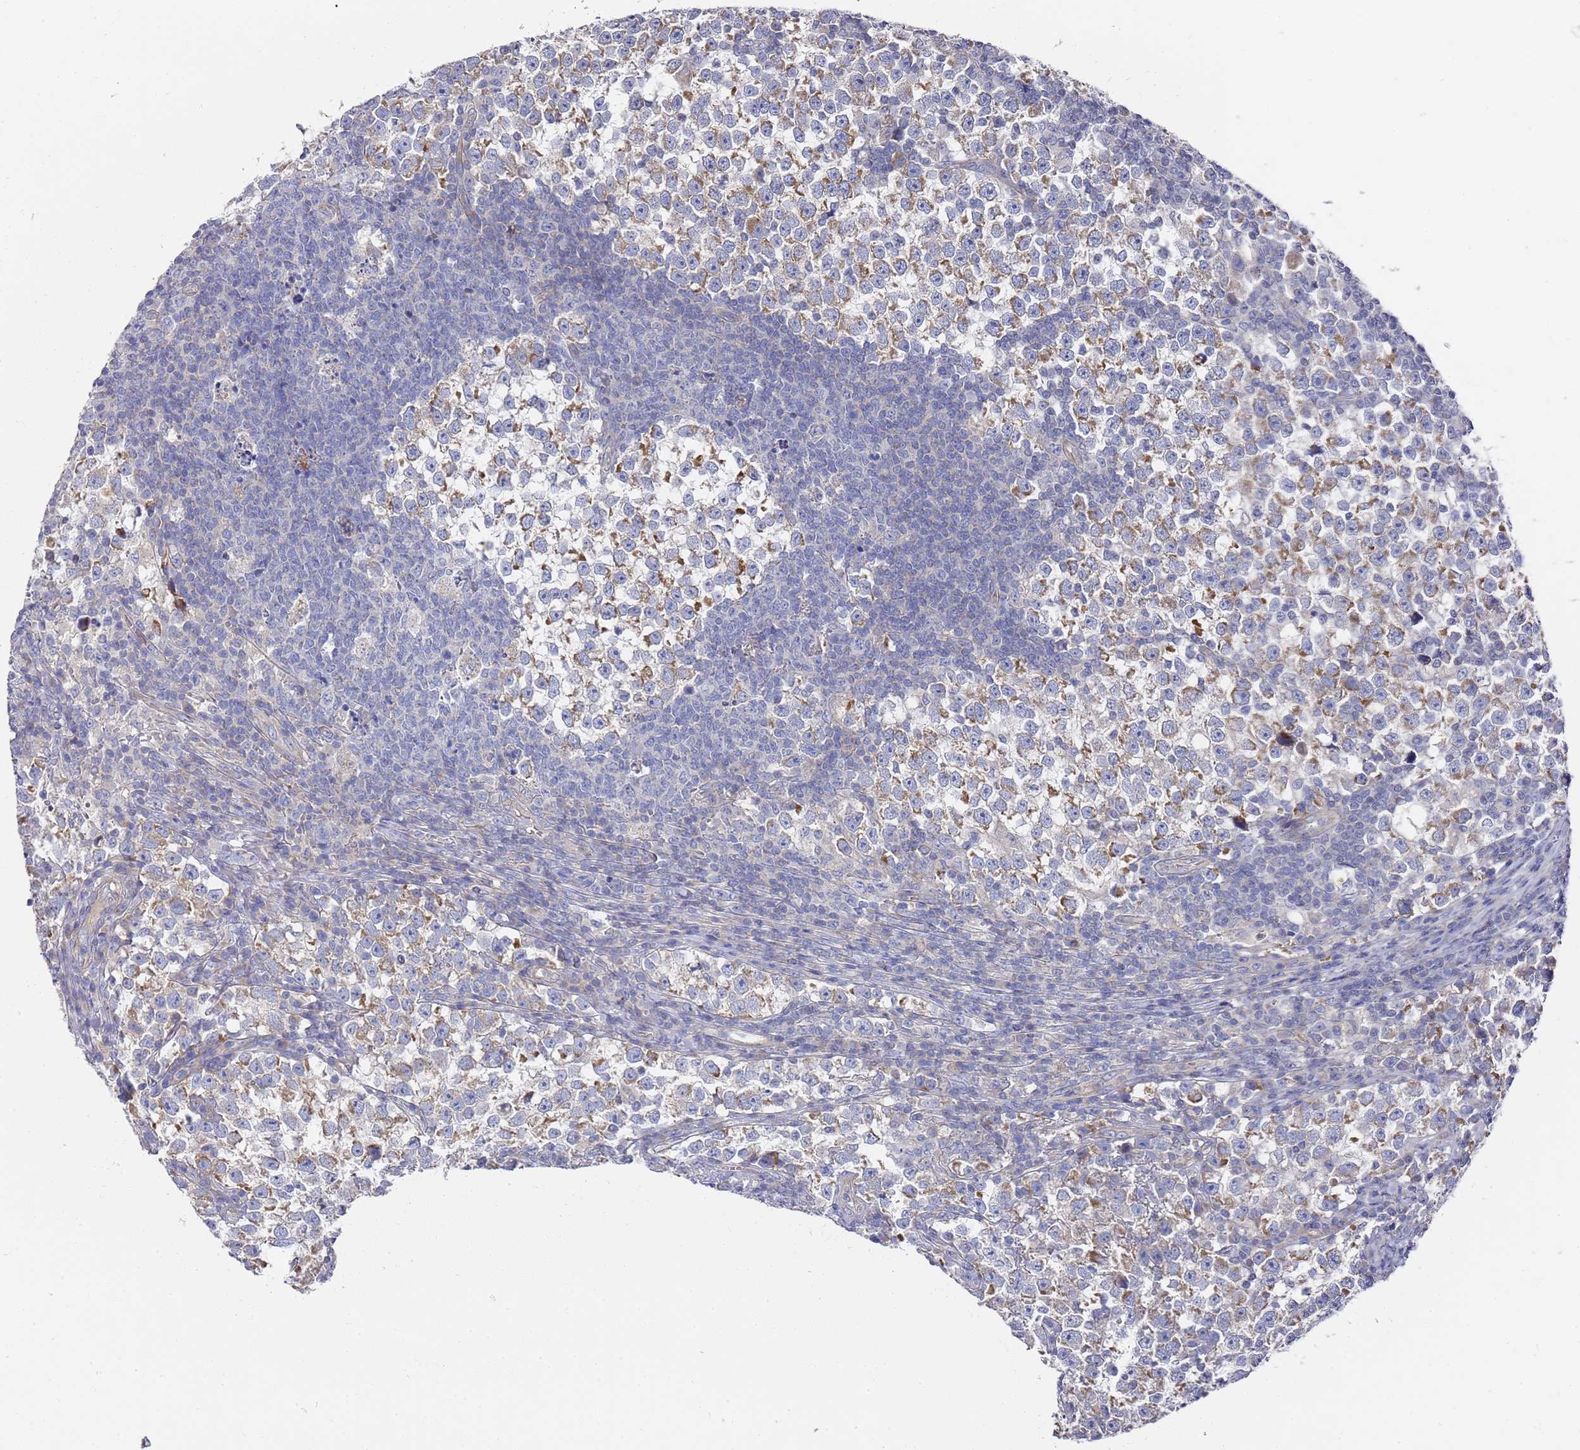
{"staining": {"intensity": "moderate", "quantity": "<25%", "location": "cytoplasmic/membranous"}, "tissue": "testis cancer", "cell_type": "Tumor cells", "image_type": "cancer", "snomed": [{"axis": "morphology", "description": "Normal tissue, NOS"}, {"axis": "morphology", "description": "Seminoma, NOS"}, {"axis": "topography", "description": "Testis"}], "caption": "Protein expression analysis of testis cancer reveals moderate cytoplasmic/membranous staining in about <25% of tumor cells. (DAB (3,3'-diaminobenzidine) IHC with brightfield microscopy, high magnification).", "gene": "SCAPER", "patient": {"sex": "male", "age": 43}}